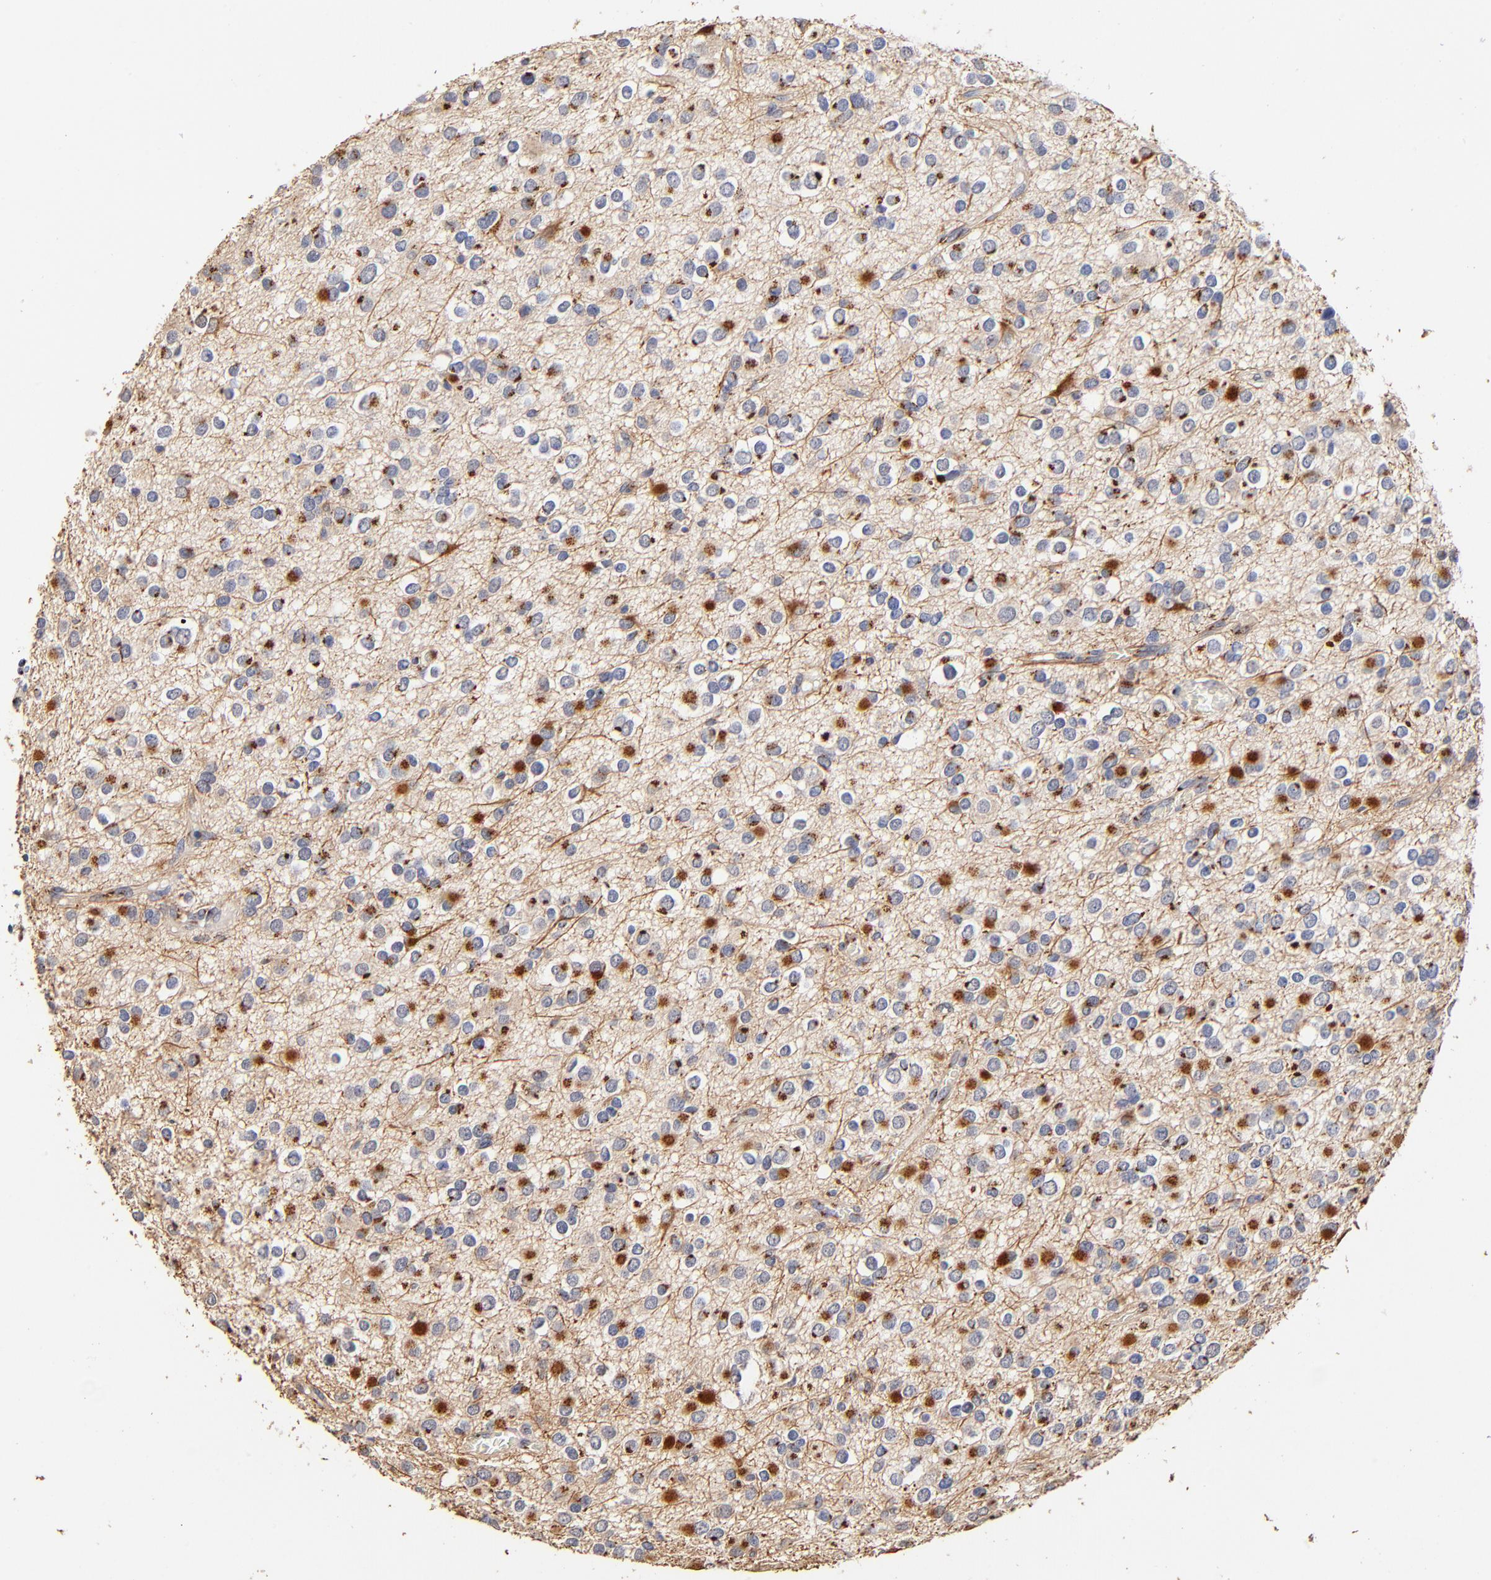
{"staining": {"intensity": "moderate", "quantity": "<25%", "location": "cytoplasmic/membranous"}, "tissue": "glioma", "cell_type": "Tumor cells", "image_type": "cancer", "snomed": [{"axis": "morphology", "description": "Glioma, malignant, Low grade"}, {"axis": "topography", "description": "Brain"}], "caption": "A high-resolution image shows IHC staining of malignant glioma (low-grade), which exhibits moderate cytoplasmic/membranous staining in about <25% of tumor cells.", "gene": "FMNL3", "patient": {"sex": "male", "age": 42}}